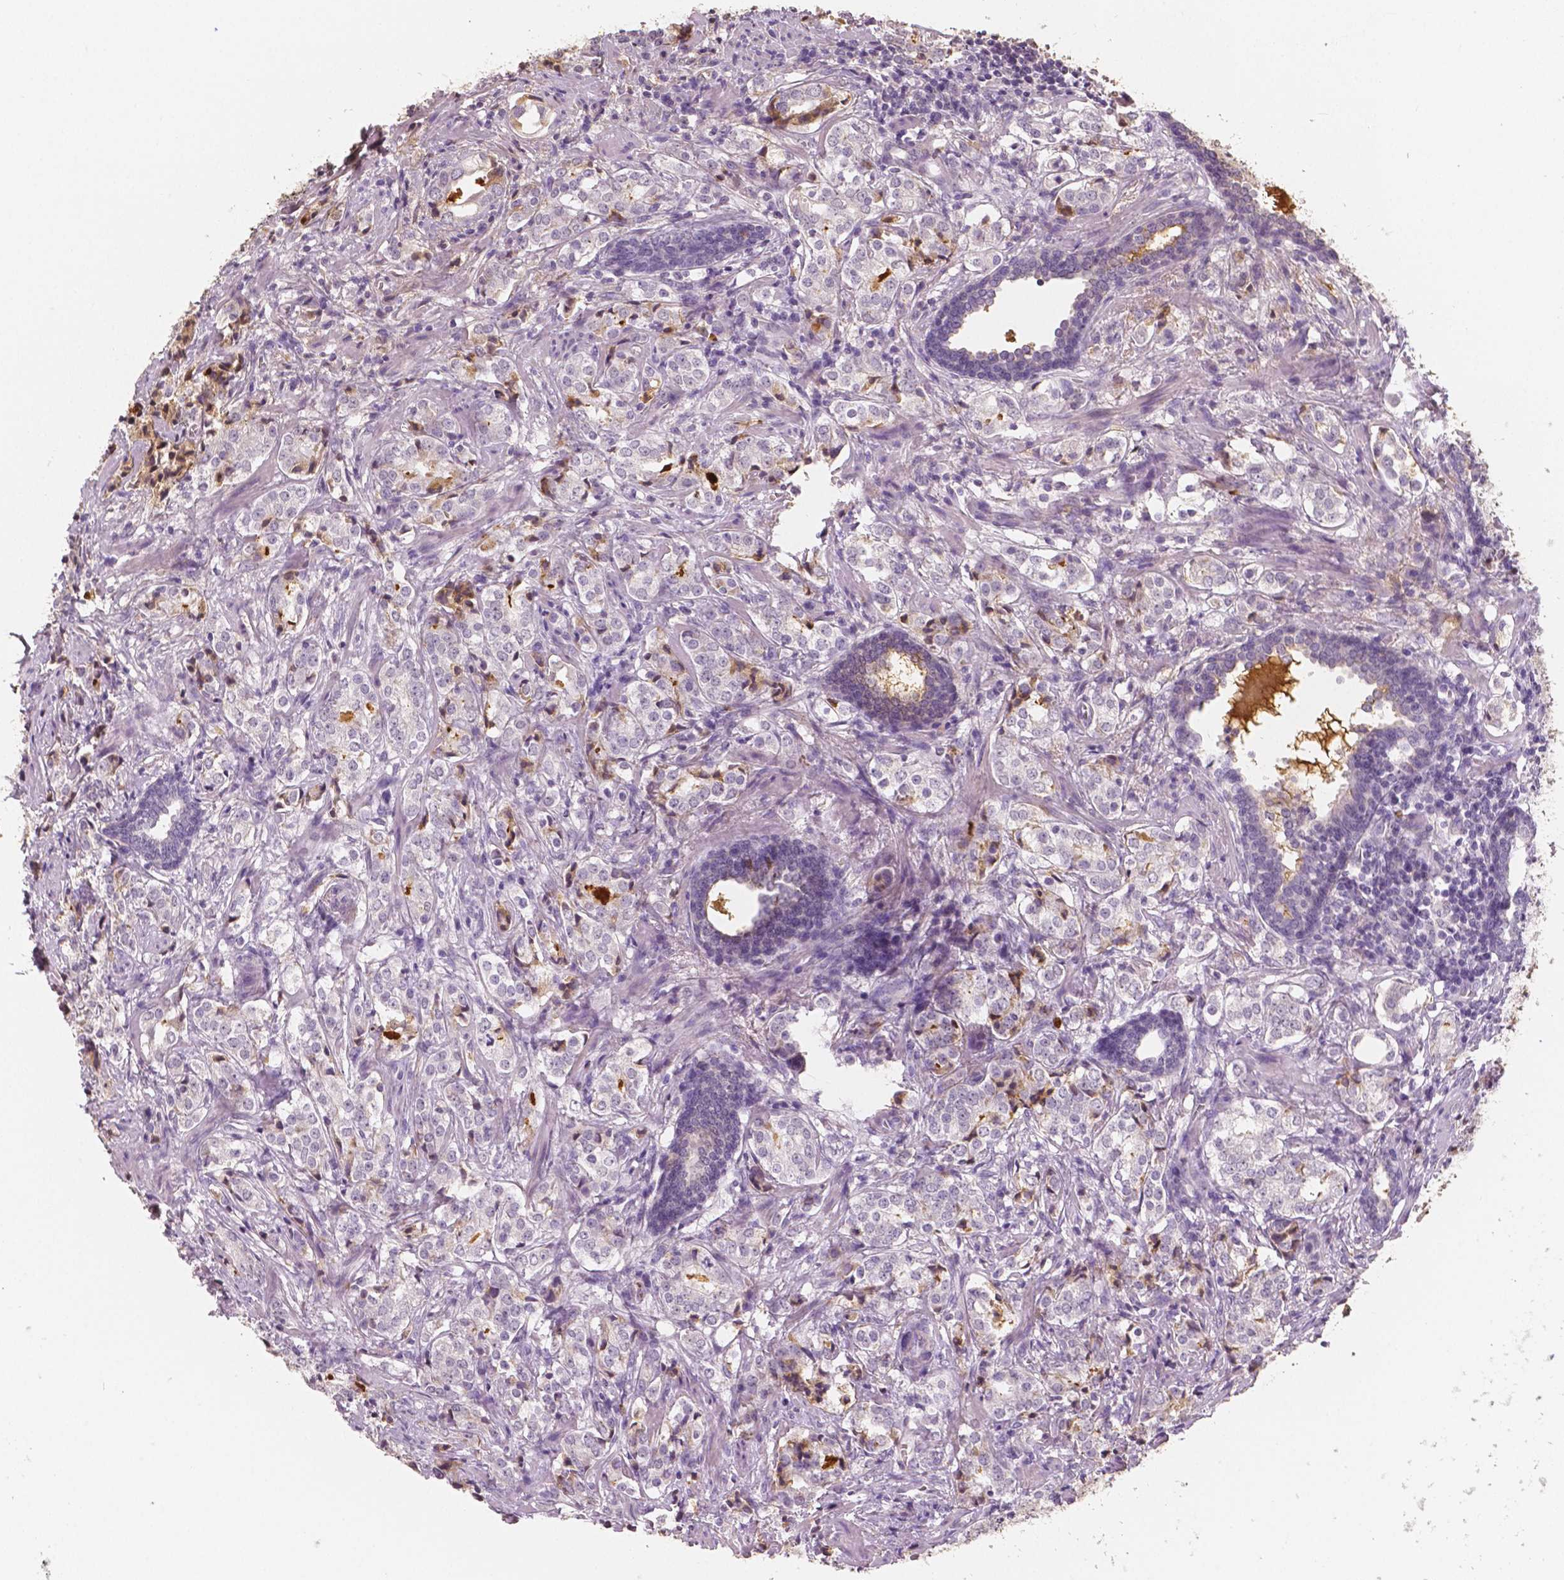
{"staining": {"intensity": "negative", "quantity": "none", "location": "none"}, "tissue": "prostate cancer", "cell_type": "Tumor cells", "image_type": "cancer", "snomed": [{"axis": "morphology", "description": "Adenocarcinoma, NOS"}, {"axis": "topography", "description": "Prostate and seminal vesicle, NOS"}], "caption": "DAB immunohistochemical staining of prostate adenocarcinoma exhibits no significant expression in tumor cells.", "gene": "APOA4", "patient": {"sex": "male", "age": 63}}